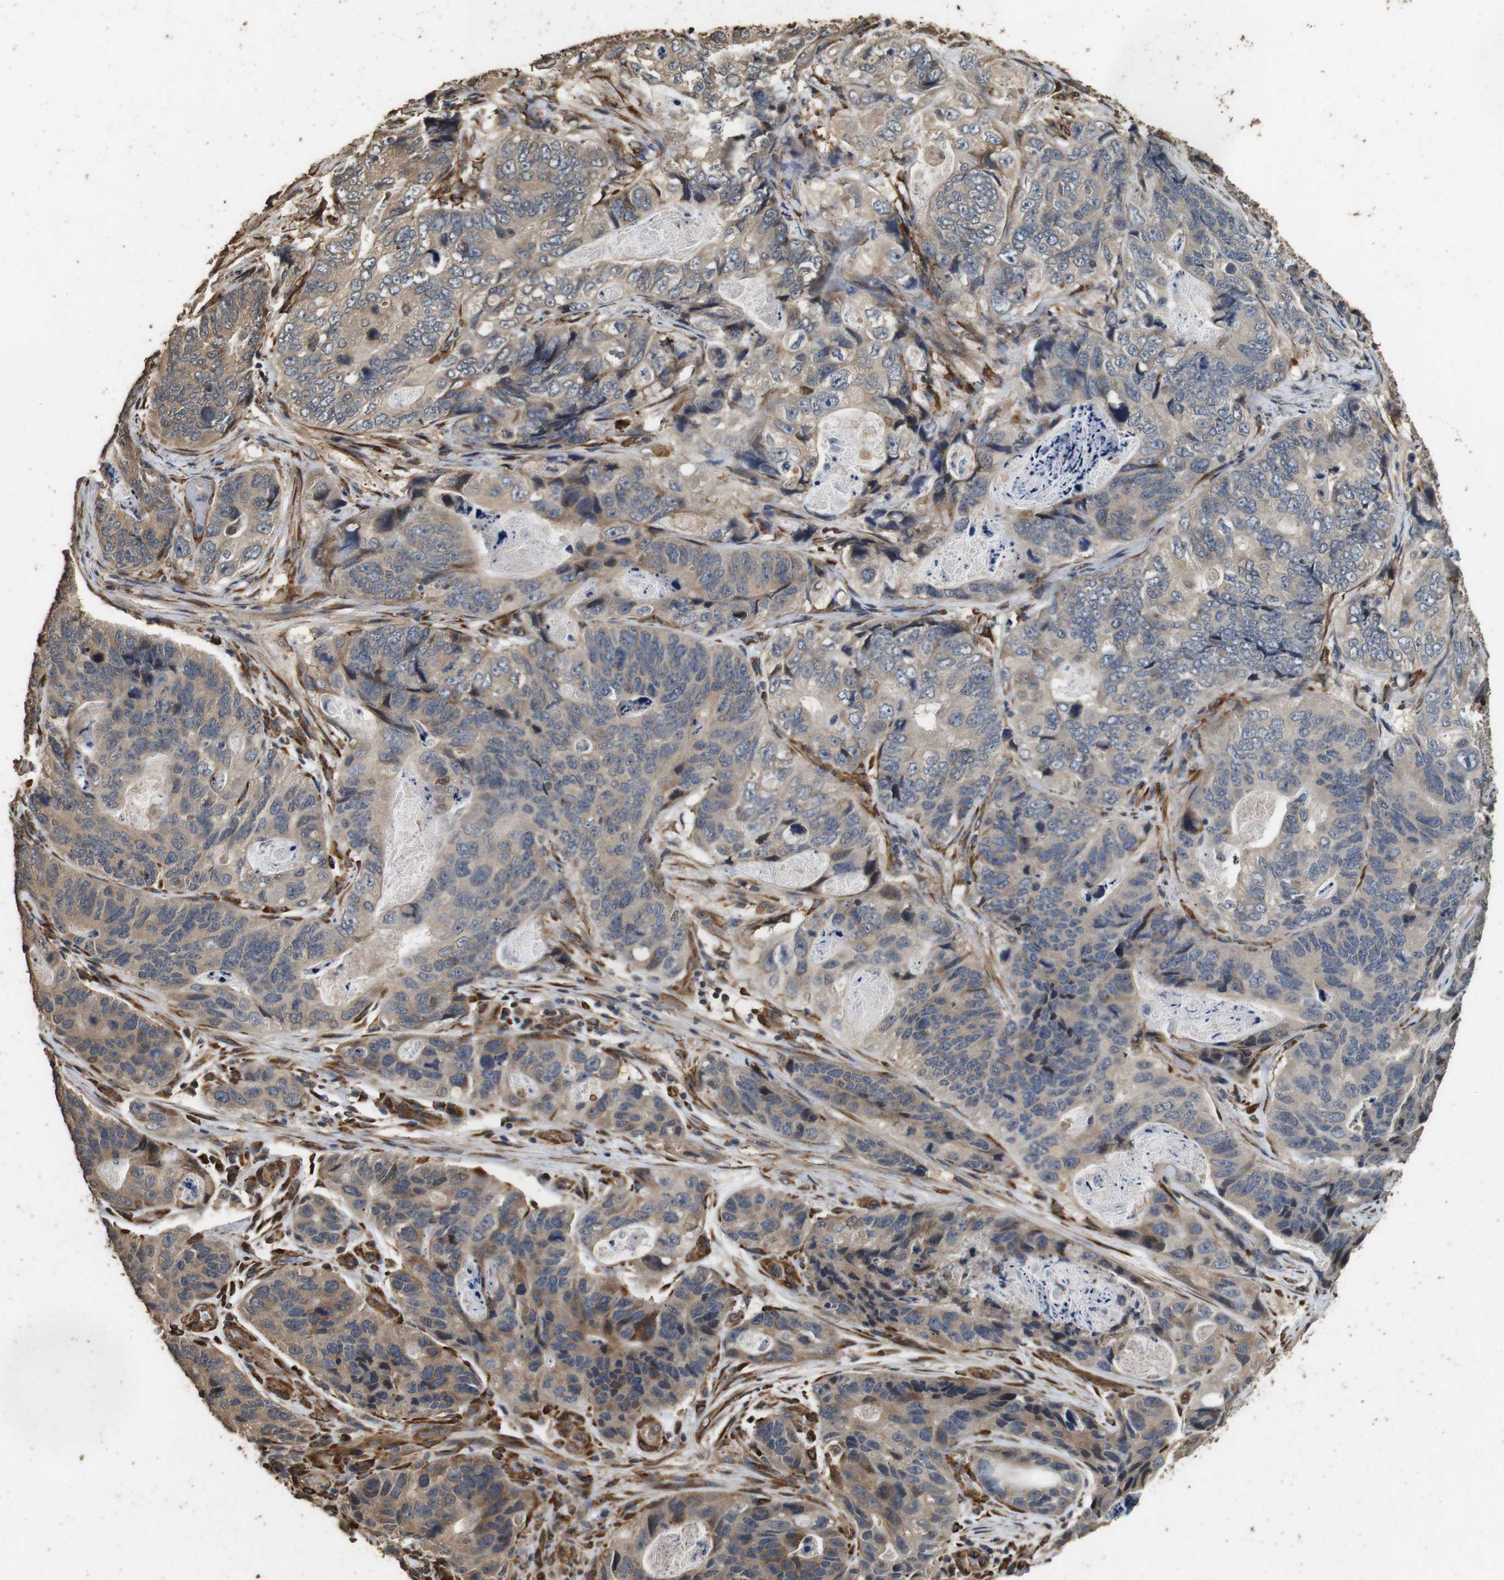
{"staining": {"intensity": "weak", "quantity": ">75%", "location": "cytoplasmic/membranous"}, "tissue": "stomach cancer", "cell_type": "Tumor cells", "image_type": "cancer", "snomed": [{"axis": "morphology", "description": "Adenocarcinoma, NOS"}, {"axis": "topography", "description": "Stomach"}], "caption": "DAB (3,3'-diaminobenzidine) immunohistochemical staining of stomach adenocarcinoma reveals weak cytoplasmic/membranous protein expression in about >75% of tumor cells. (brown staining indicates protein expression, while blue staining denotes nuclei).", "gene": "CNPY4", "patient": {"sex": "female", "age": 89}}